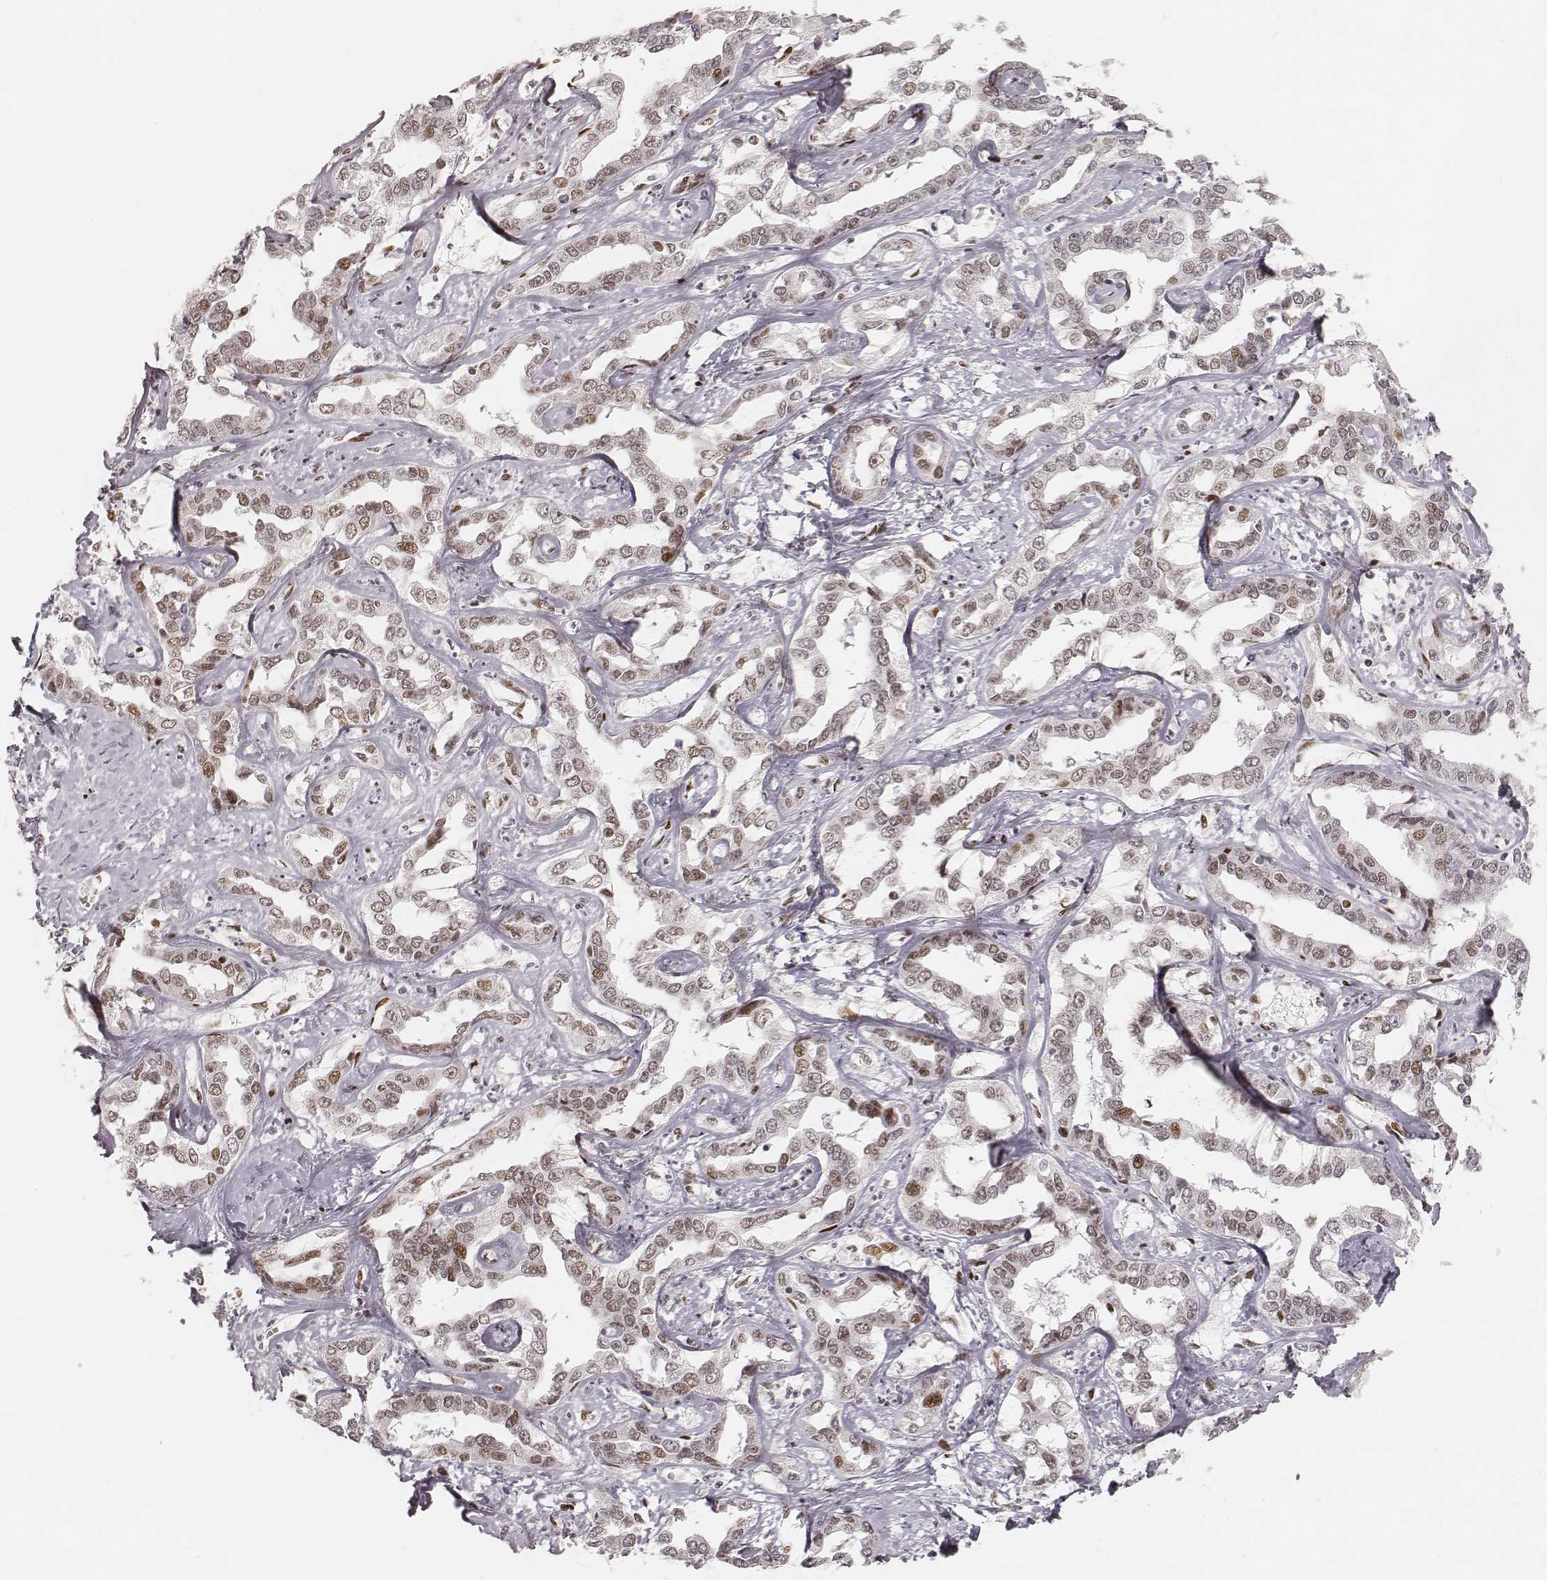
{"staining": {"intensity": "moderate", "quantity": ">75%", "location": "nuclear"}, "tissue": "liver cancer", "cell_type": "Tumor cells", "image_type": "cancer", "snomed": [{"axis": "morphology", "description": "Cholangiocarcinoma"}, {"axis": "topography", "description": "Liver"}], "caption": "This histopathology image exhibits liver cancer (cholangiocarcinoma) stained with immunohistochemistry to label a protein in brown. The nuclear of tumor cells show moderate positivity for the protein. Nuclei are counter-stained blue.", "gene": "HNRNPC", "patient": {"sex": "male", "age": 59}}